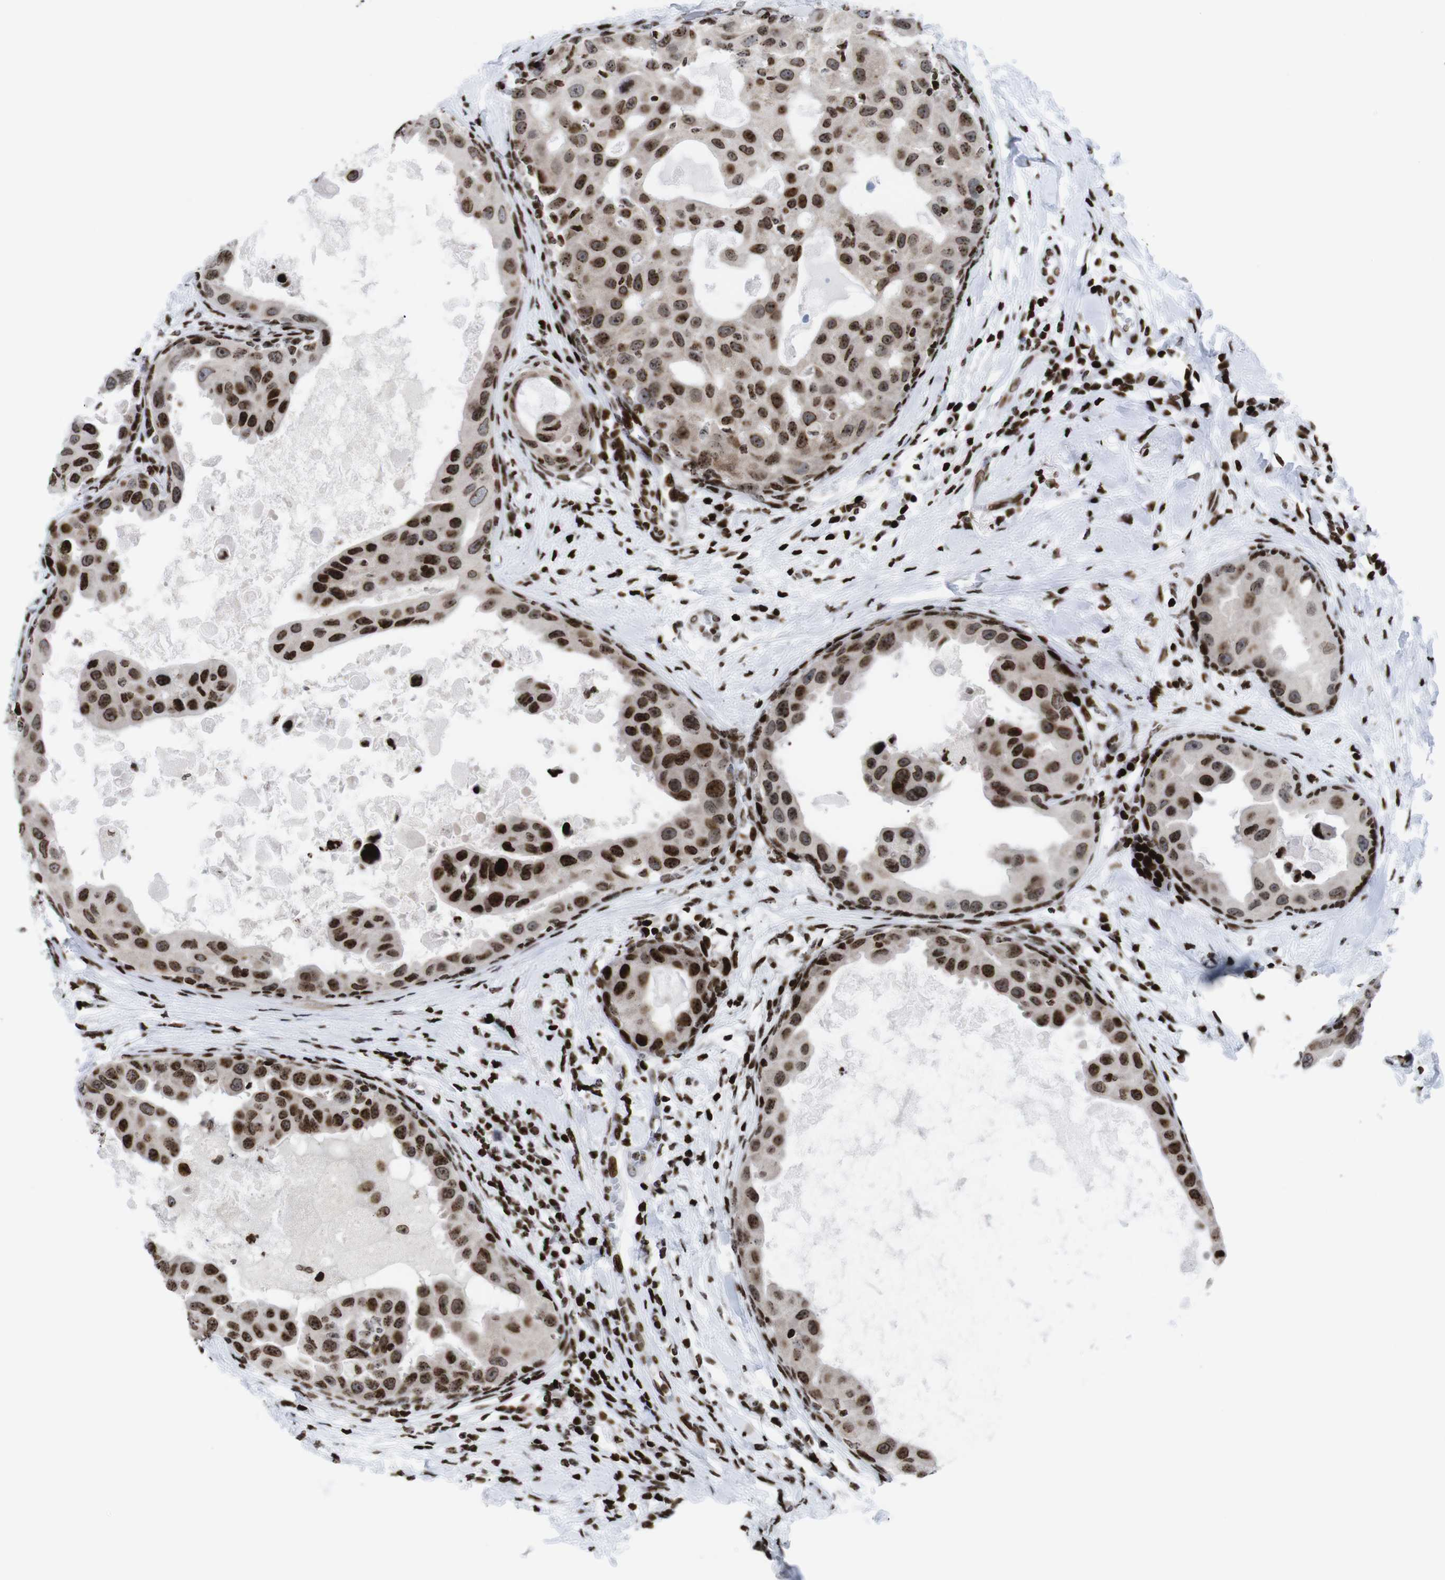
{"staining": {"intensity": "strong", "quantity": ">75%", "location": "cytoplasmic/membranous,nuclear"}, "tissue": "breast cancer", "cell_type": "Tumor cells", "image_type": "cancer", "snomed": [{"axis": "morphology", "description": "Duct carcinoma"}, {"axis": "topography", "description": "Breast"}], "caption": "This micrograph displays immunohistochemistry (IHC) staining of intraductal carcinoma (breast), with high strong cytoplasmic/membranous and nuclear staining in about >75% of tumor cells.", "gene": "H1-4", "patient": {"sex": "female", "age": 27}}